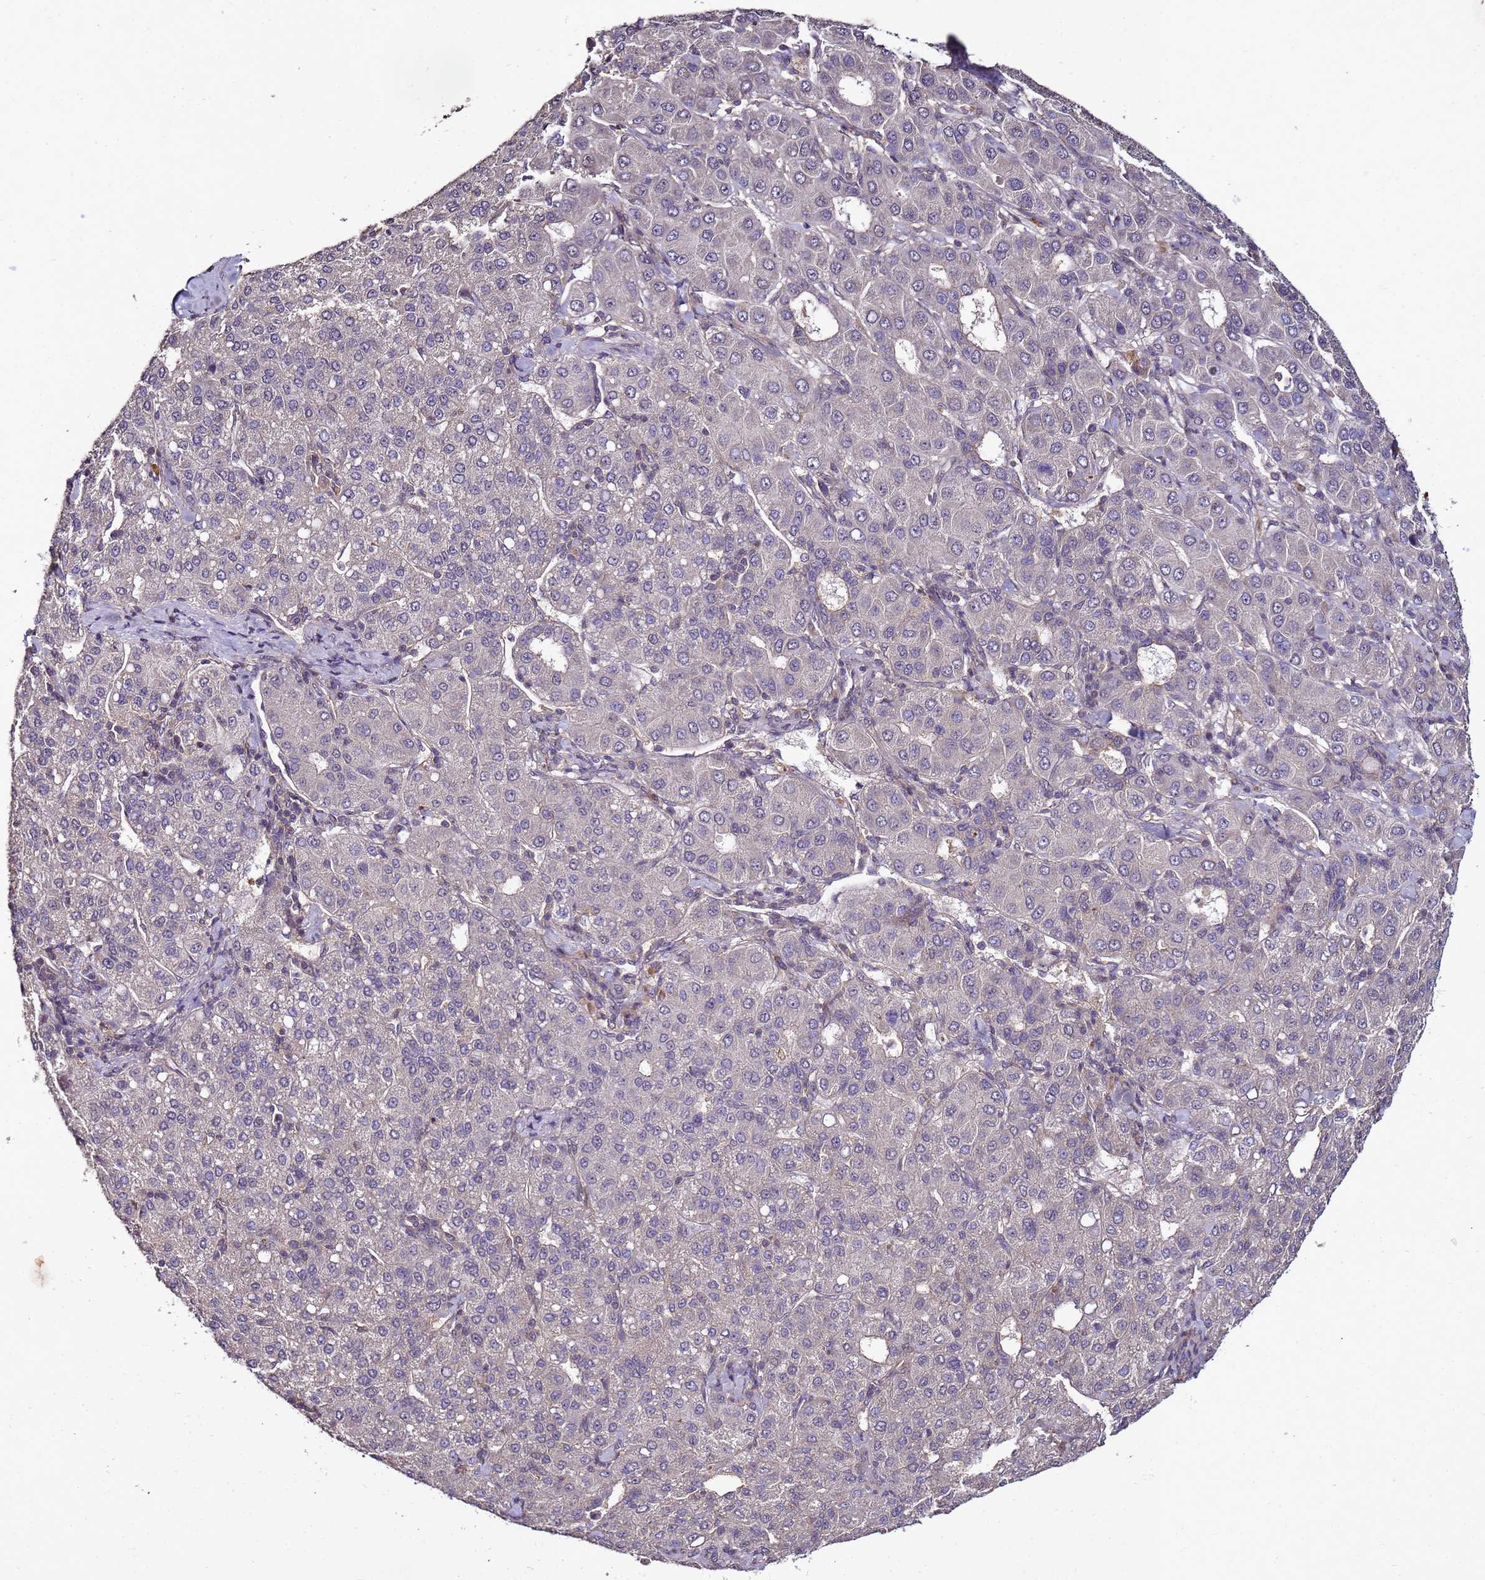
{"staining": {"intensity": "negative", "quantity": "none", "location": "none"}, "tissue": "liver cancer", "cell_type": "Tumor cells", "image_type": "cancer", "snomed": [{"axis": "morphology", "description": "Carcinoma, Hepatocellular, NOS"}, {"axis": "topography", "description": "Liver"}], "caption": "Human hepatocellular carcinoma (liver) stained for a protein using IHC exhibits no staining in tumor cells.", "gene": "ANKRD17", "patient": {"sex": "male", "age": 65}}